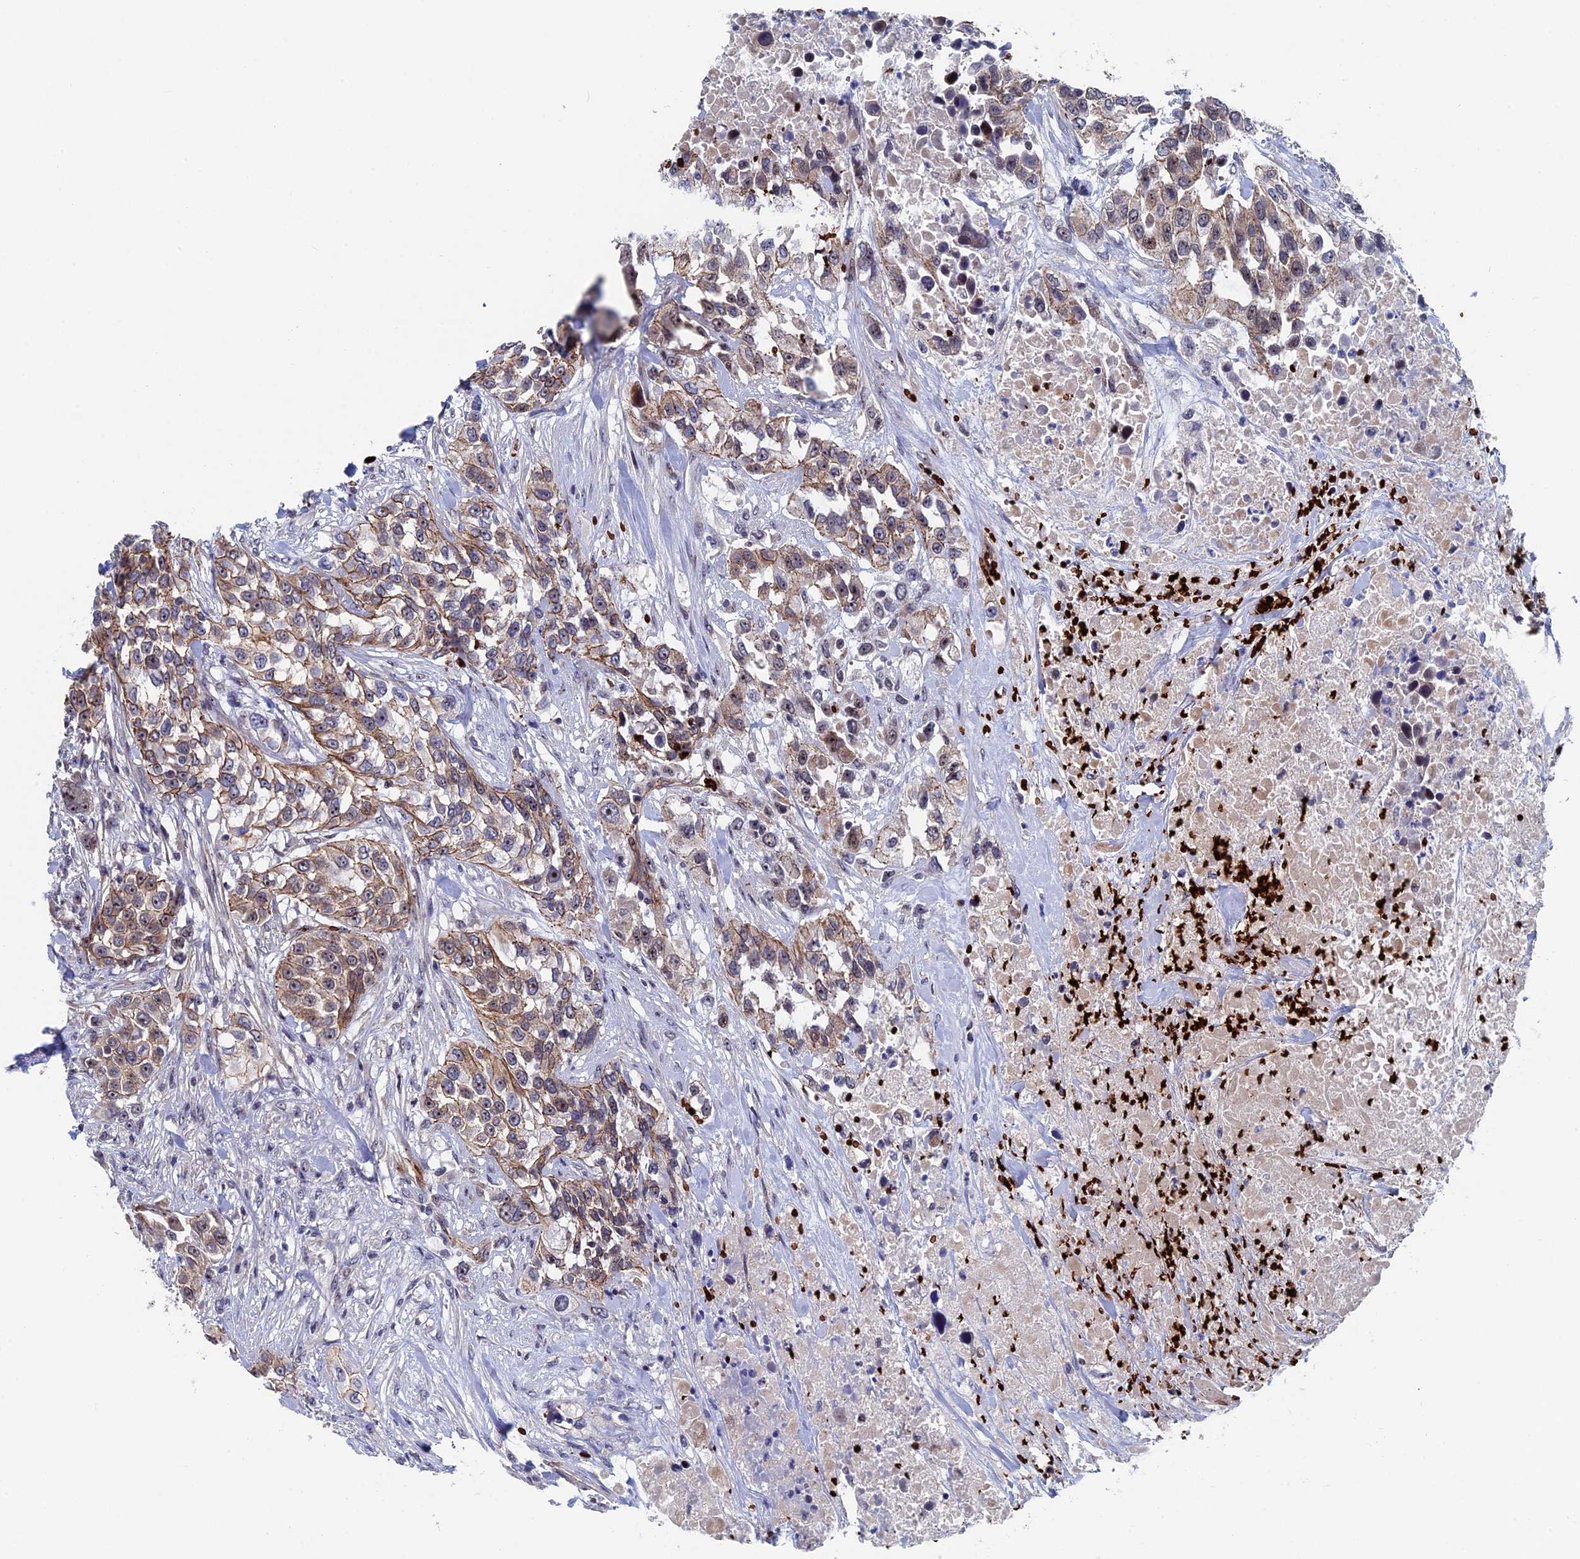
{"staining": {"intensity": "moderate", "quantity": ">75%", "location": "cytoplasmic/membranous"}, "tissue": "urothelial cancer", "cell_type": "Tumor cells", "image_type": "cancer", "snomed": [{"axis": "morphology", "description": "Urothelial carcinoma, High grade"}, {"axis": "topography", "description": "Urinary bladder"}], "caption": "IHC histopathology image of urothelial cancer stained for a protein (brown), which reveals medium levels of moderate cytoplasmic/membranous staining in about >75% of tumor cells.", "gene": "EXOSC9", "patient": {"sex": "female", "age": 80}}